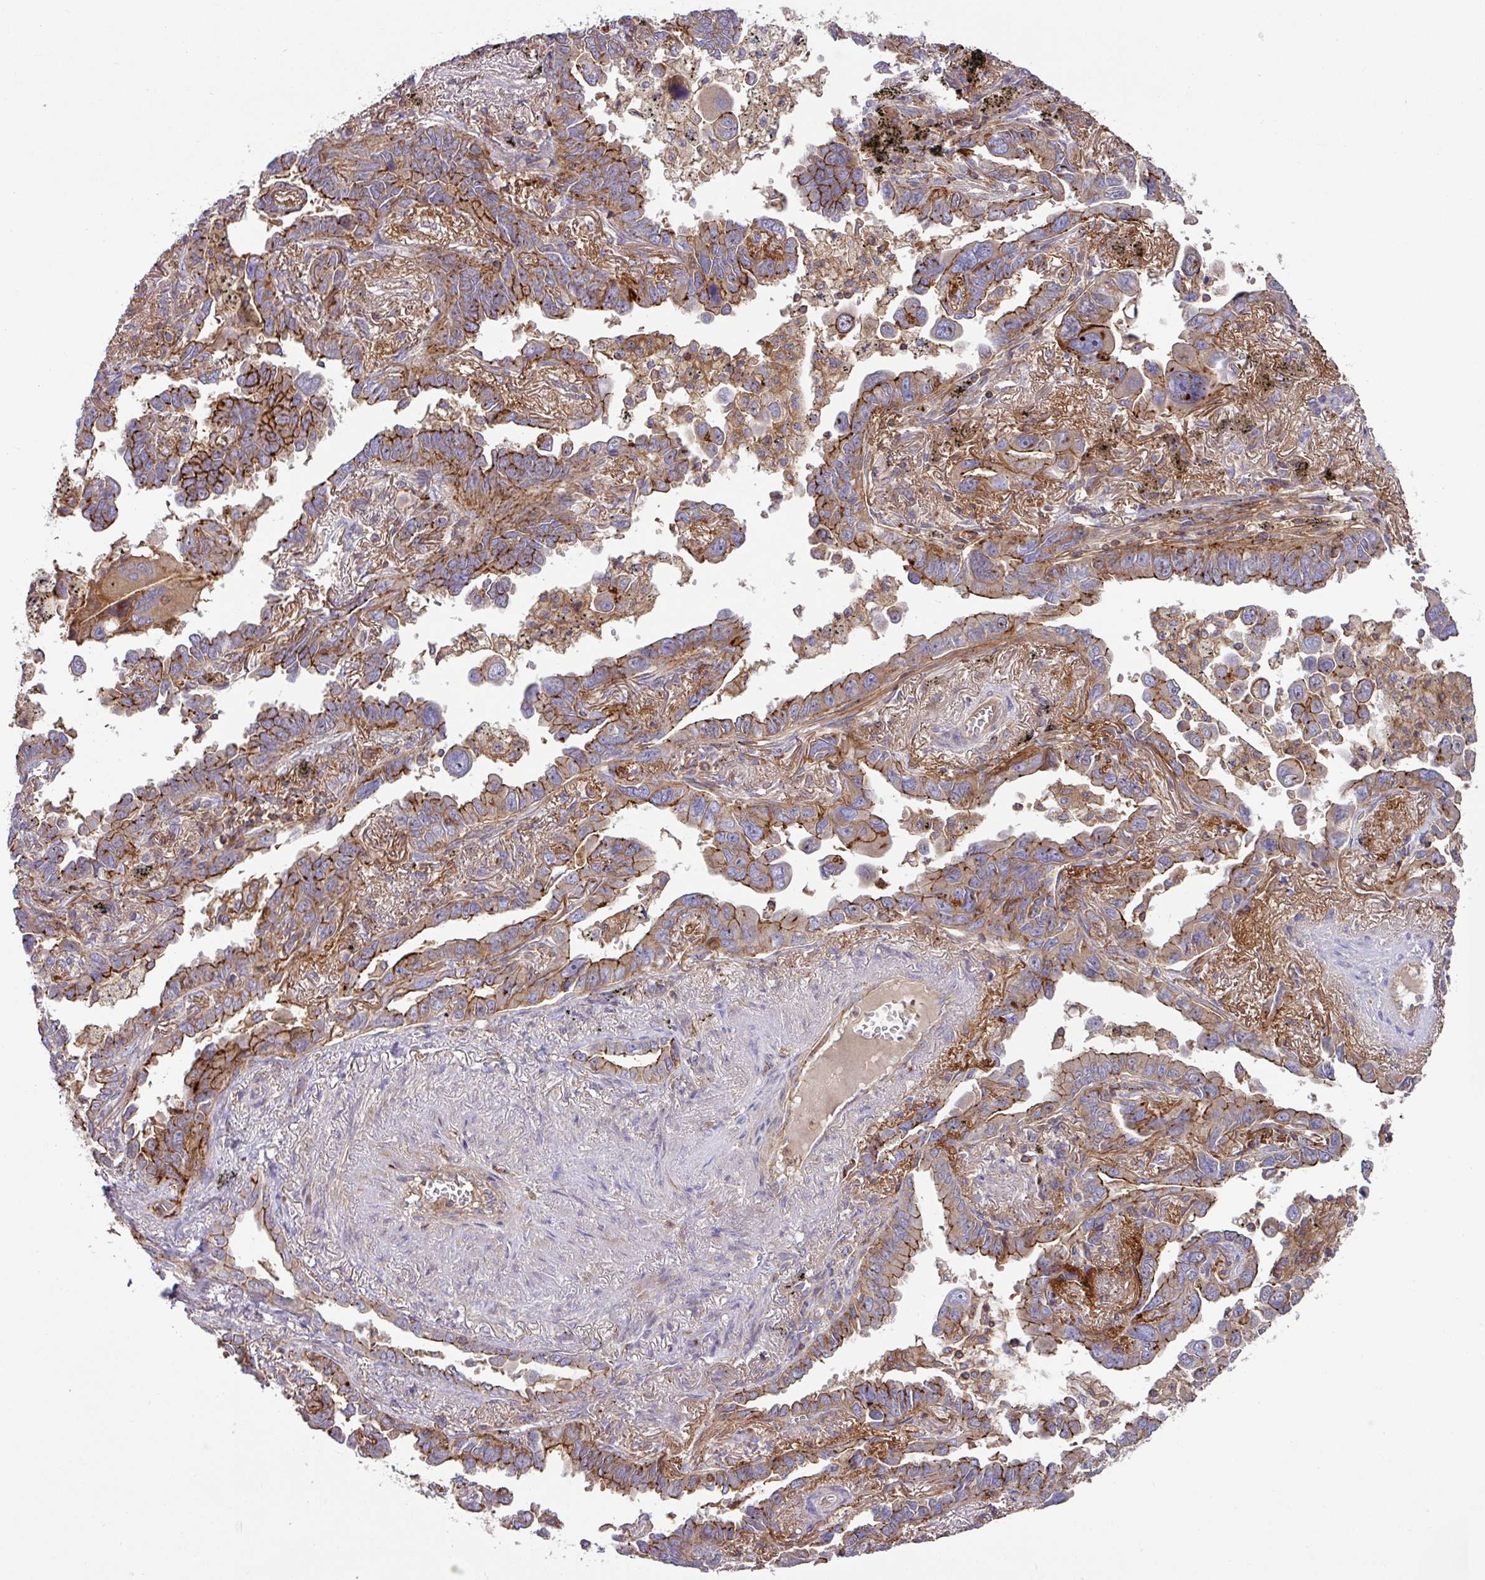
{"staining": {"intensity": "moderate", "quantity": "25%-75%", "location": "cytoplasmic/membranous"}, "tissue": "lung cancer", "cell_type": "Tumor cells", "image_type": "cancer", "snomed": [{"axis": "morphology", "description": "Adenocarcinoma, NOS"}, {"axis": "topography", "description": "Lung"}], "caption": "There is medium levels of moderate cytoplasmic/membranous positivity in tumor cells of lung adenocarcinoma, as demonstrated by immunohistochemical staining (brown color).", "gene": "RIC1", "patient": {"sex": "male", "age": 67}}